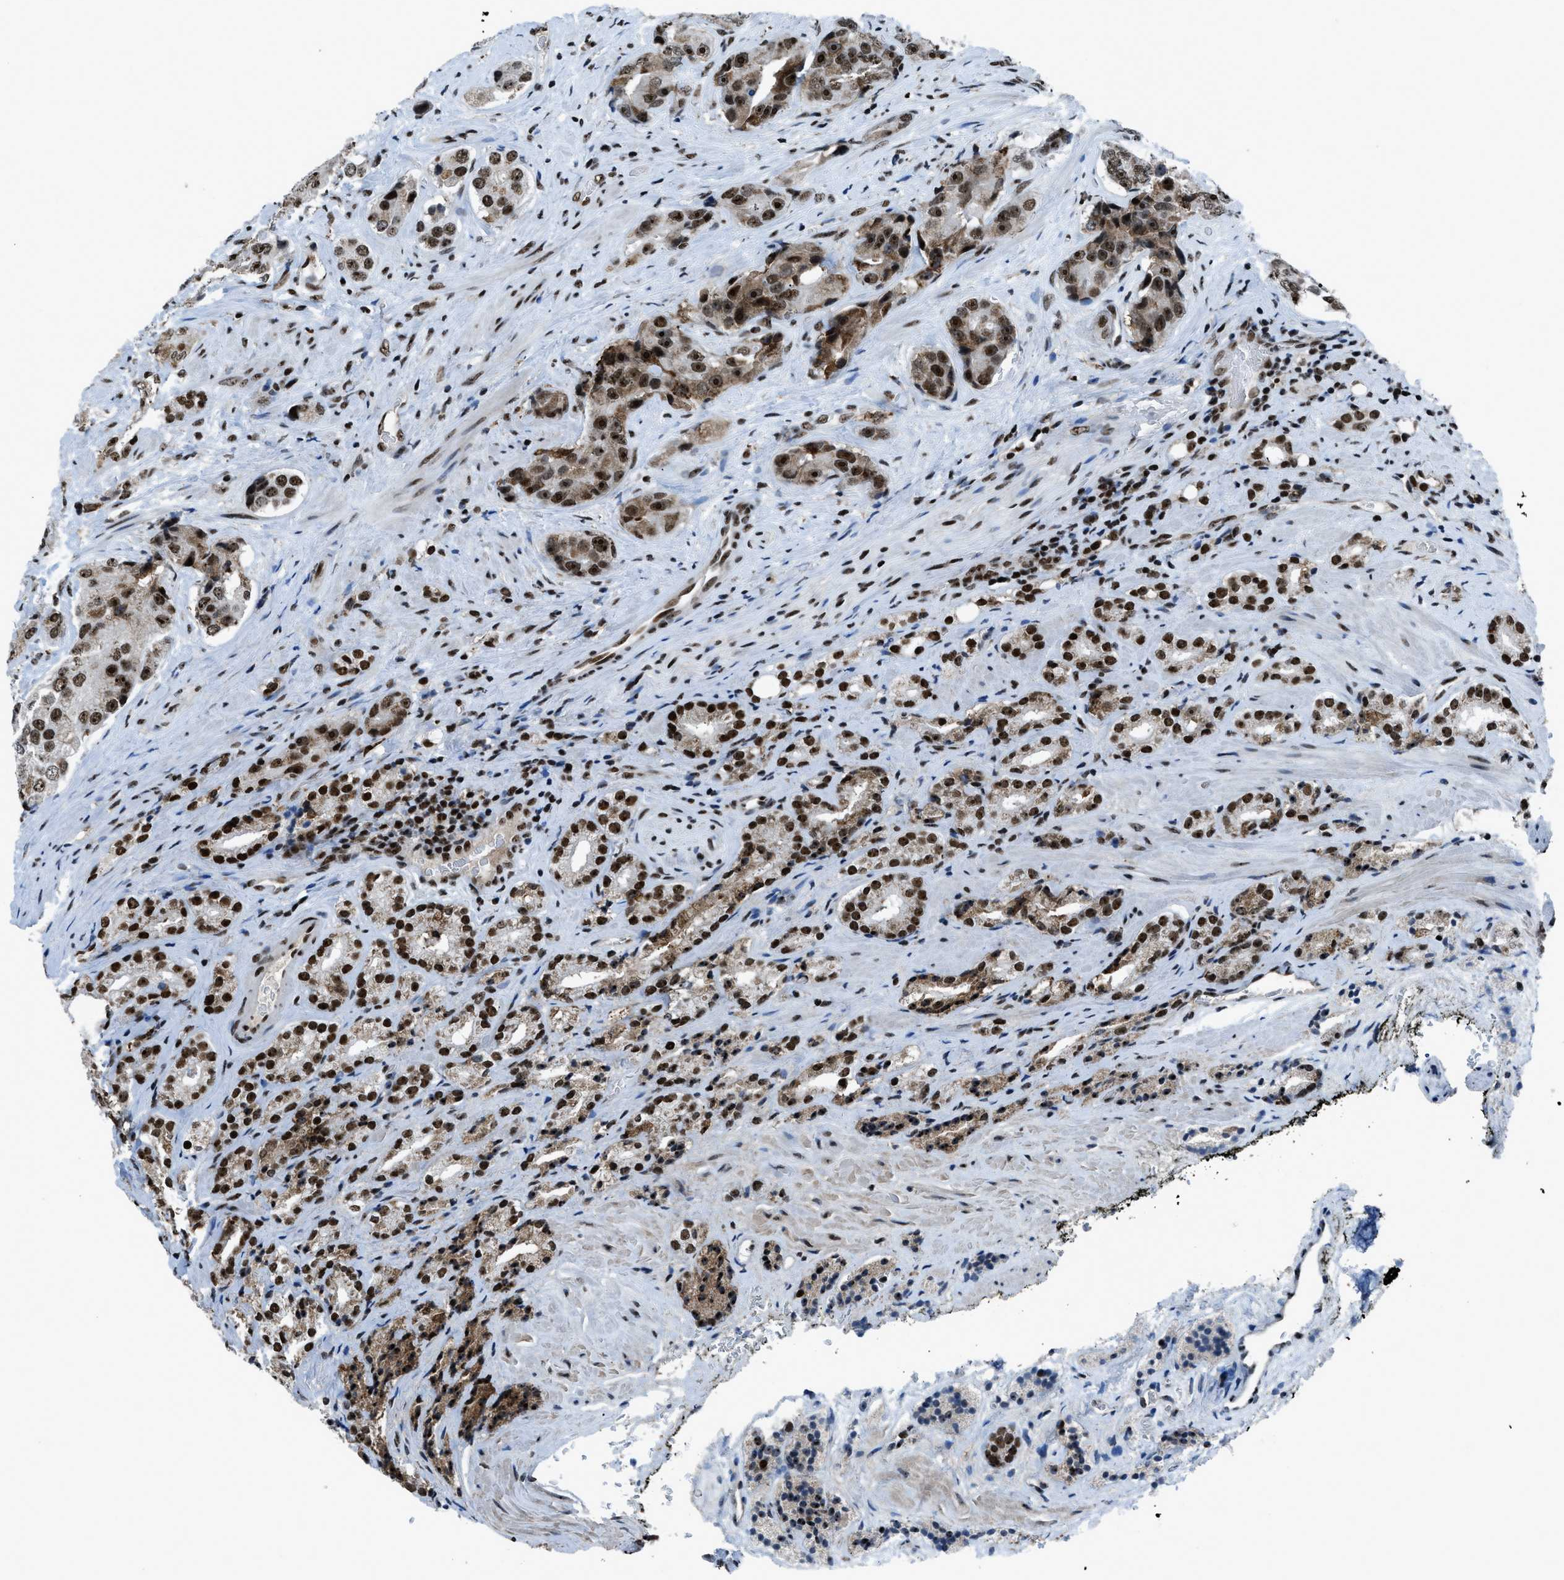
{"staining": {"intensity": "strong", "quantity": ">75%", "location": "nuclear"}, "tissue": "prostate cancer", "cell_type": "Tumor cells", "image_type": "cancer", "snomed": [{"axis": "morphology", "description": "Adenocarcinoma, High grade"}, {"axis": "topography", "description": "Prostate"}], "caption": "This is a photomicrograph of IHC staining of prostate cancer (high-grade adenocarcinoma), which shows strong positivity in the nuclear of tumor cells.", "gene": "RAD51B", "patient": {"sex": "male", "age": 71}}